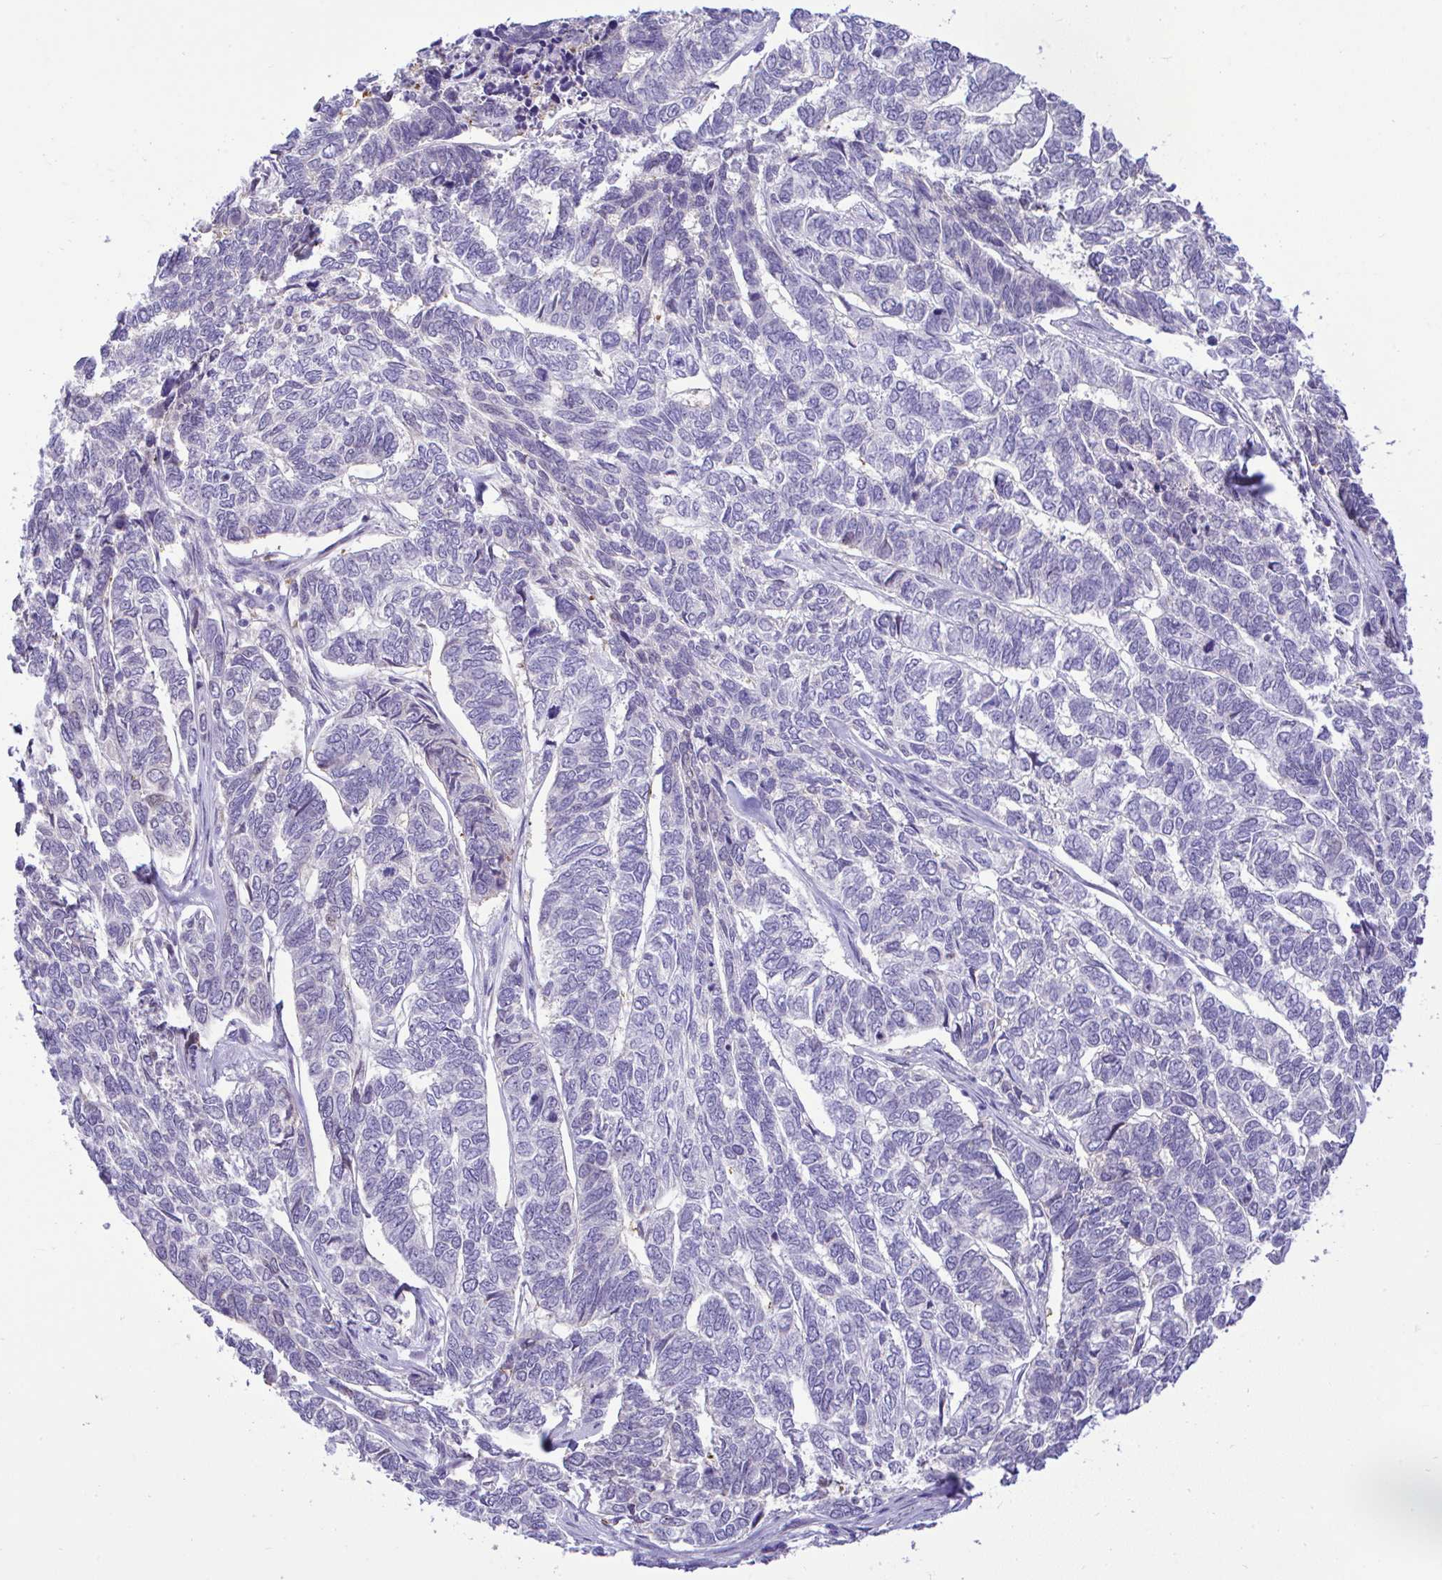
{"staining": {"intensity": "negative", "quantity": "none", "location": "none"}, "tissue": "skin cancer", "cell_type": "Tumor cells", "image_type": "cancer", "snomed": [{"axis": "morphology", "description": "Basal cell carcinoma"}, {"axis": "topography", "description": "Skin"}], "caption": "IHC of human skin cancer displays no positivity in tumor cells.", "gene": "ZNF485", "patient": {"sex": "female", "age": 65}}